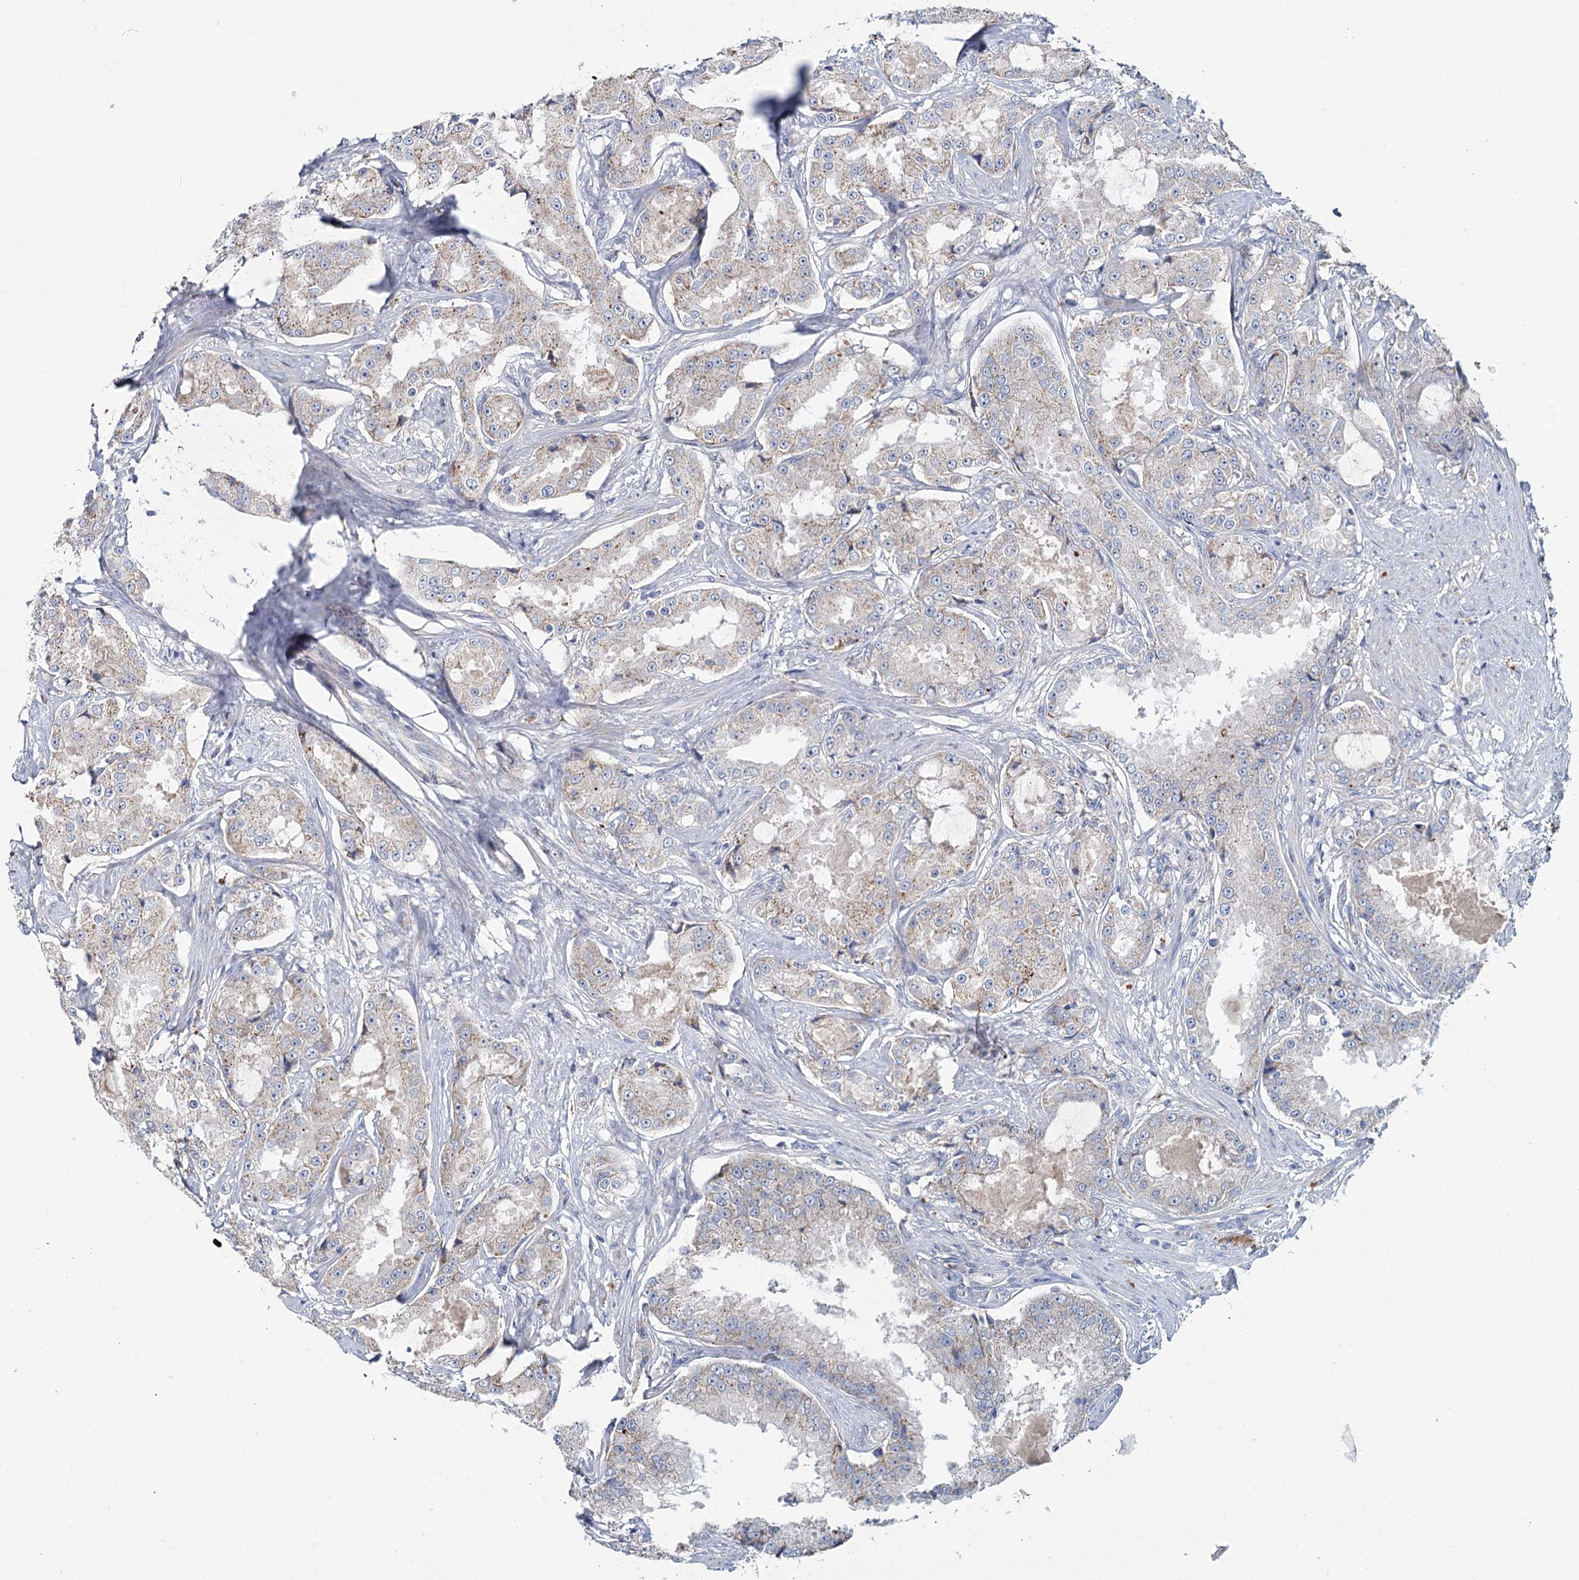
{"staining": {"intensity": "weak", "quantity": "<25%", "location": "cytoplasmic/membranous"}, "tissue": "prostate cancer", "cell_type": "Tumor cells", "image_type": "cancer", "snomed": [{"axis": "morphology", "description": "Adenocarcinoma, High grade"}, {"axis": "topography", "description": "Prostate"}], "caption": "IHC micrograph of human prostate high-grade adenocarcinoma stained for a protein (brown), which reveals no positivity in tumor cells. The staining was performed using DAB to visualize the protein expression in brown, while the nuclei were stained in blue with hematoxylin (Magnification: 20x).", "gene": "ANKRD16", "patient": {"sex": "male", "age": 73}}